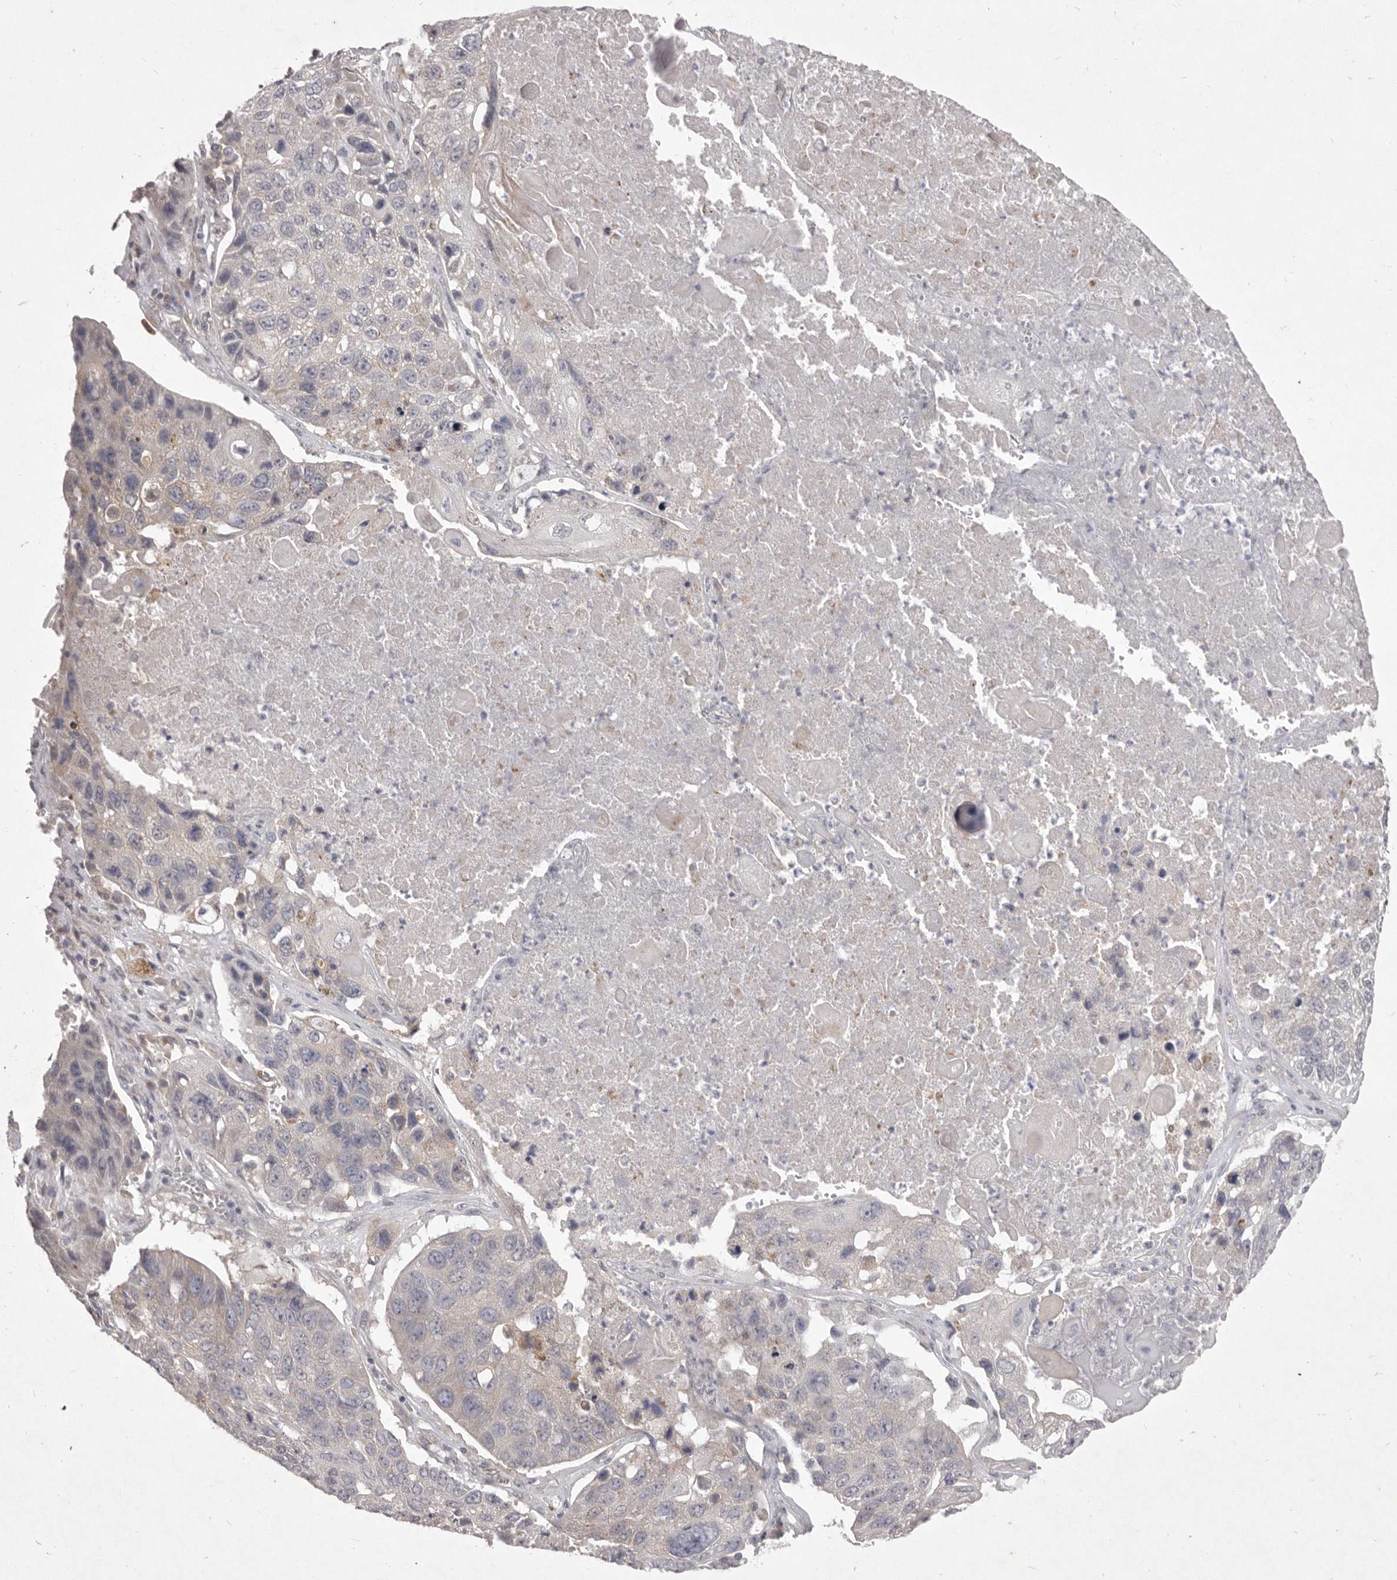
{"staining": {"intensity": "negative", "quantity": "none", "location": "none"}, "tissue": "lung cancer", "cell_type": "Tumor cells", "image_type": "cancer", "snomed": [{"axis": "morphology", "description": "Squamous cell carcinoma, NOS"}, {"axis": "topography", "description": "Lung"}], "caption": "DAB (3,3'-diaminobenzidine) immunohistochemical staining of human lung squamous cell carcinoma reveals no significant positivity in tumor cells. (DAB IHC, high magnification).", "gene": "P2RX6", "patient": {"sex": "male", "age": 61}}